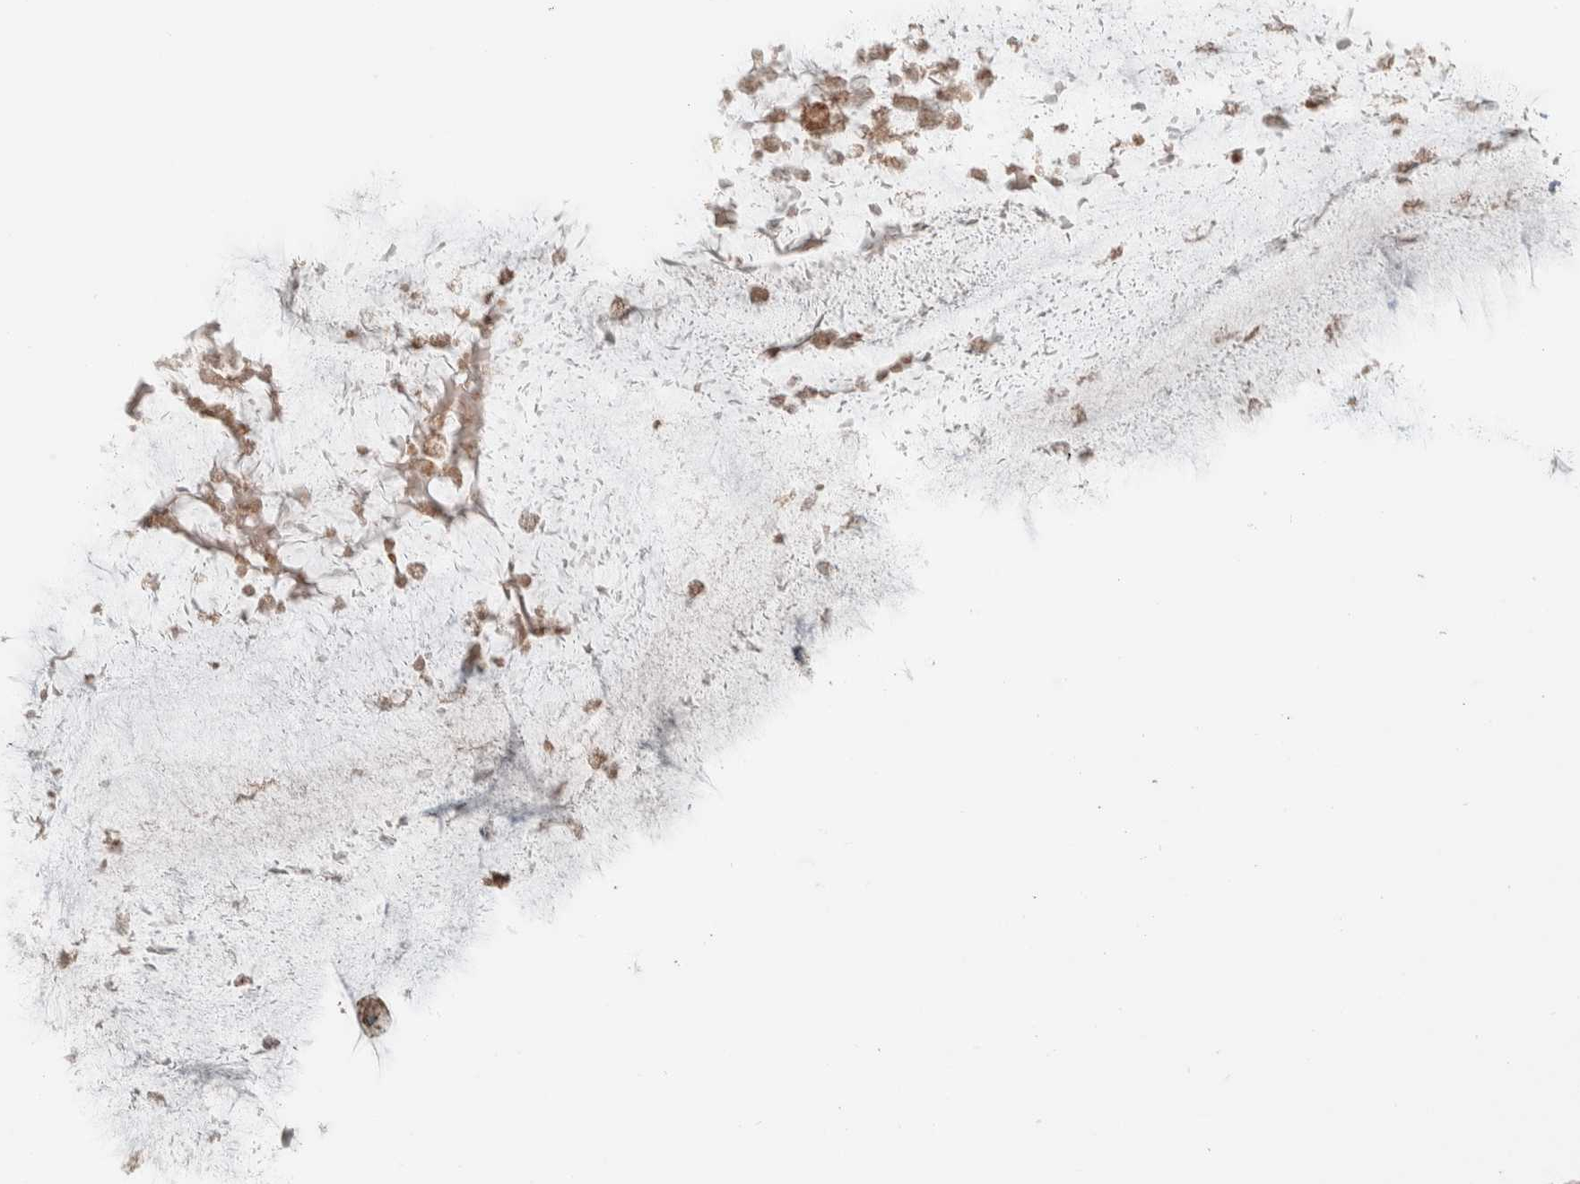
{"staining": {"intensity": "moderate", "quantity": ">75%", "location": "cytoplasmic/membranous"}, "tissue": "ovarian cancer", "cell_type": "Tumor cells", "image_type": "cancer", "snomed": [{"axis": "morphology", "description": "Cystadenocarcinoma, mucinous, NOS"}, {"axis": "topography", "description": "Ovary"}], "caption": "A brown stain highlights moderate cytoplasmic/membranous expression of a protein in human ovarian cancer (mucinous cystadenocarcinoma) tumor cells.", "gene": "CNTROB", "patient": {"sex": "female", "age": 57}}